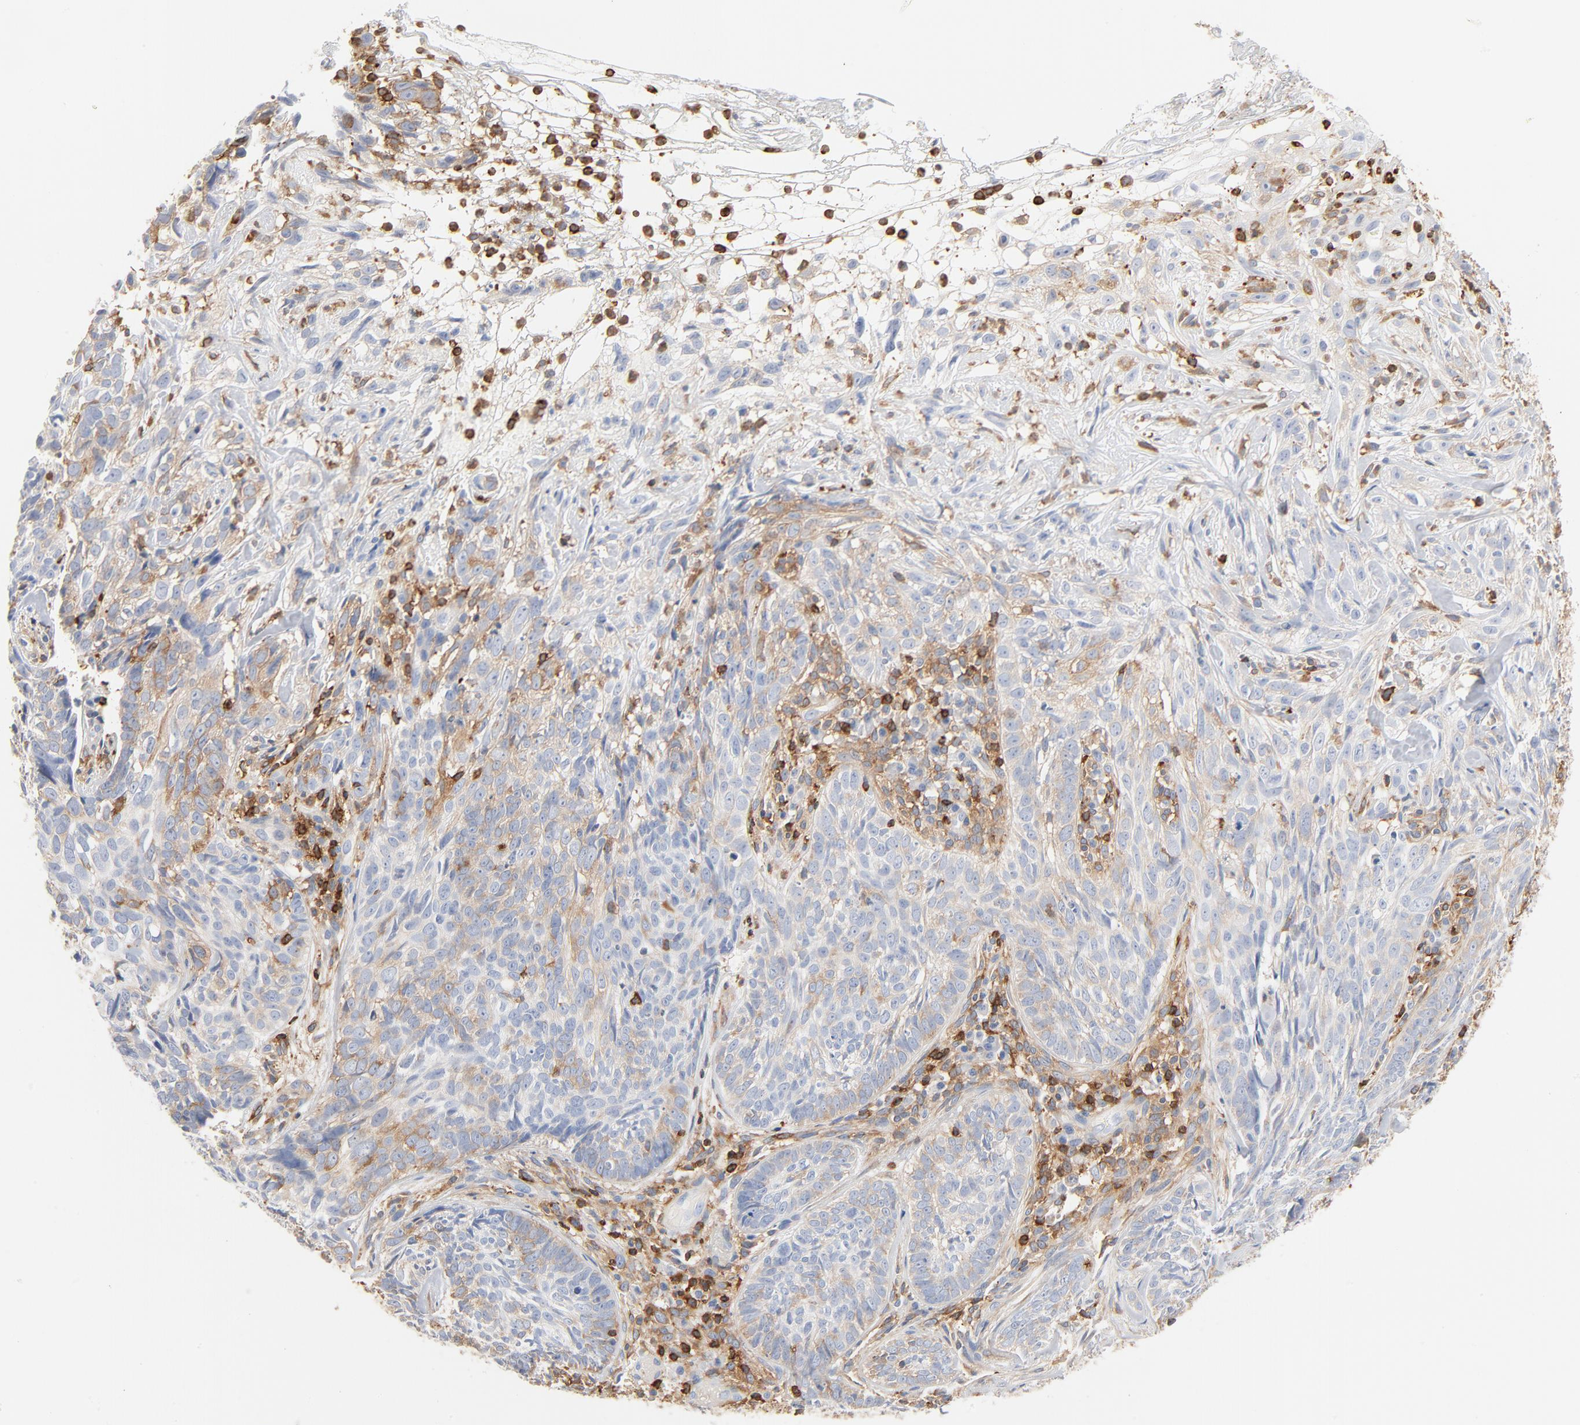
{"staining": {"intensity": "negative", "quantity": "none", "location": "none"}, "tissue": "skin cancer", "cell_type": "Tumor cells", "image_type": "cancer", "snomed": [{"axis": "morphology", "description": "Basal cell carcinoma"}, {"axis": "topography", "description": "Skin"}], "caption": "This is a histopathology image of IHC staining of skin basal cell carcinoma, which shows no positivity in tumor cells.", "gene": "SH3KBP1", "patient": {"sex": "male", "age": 72}}